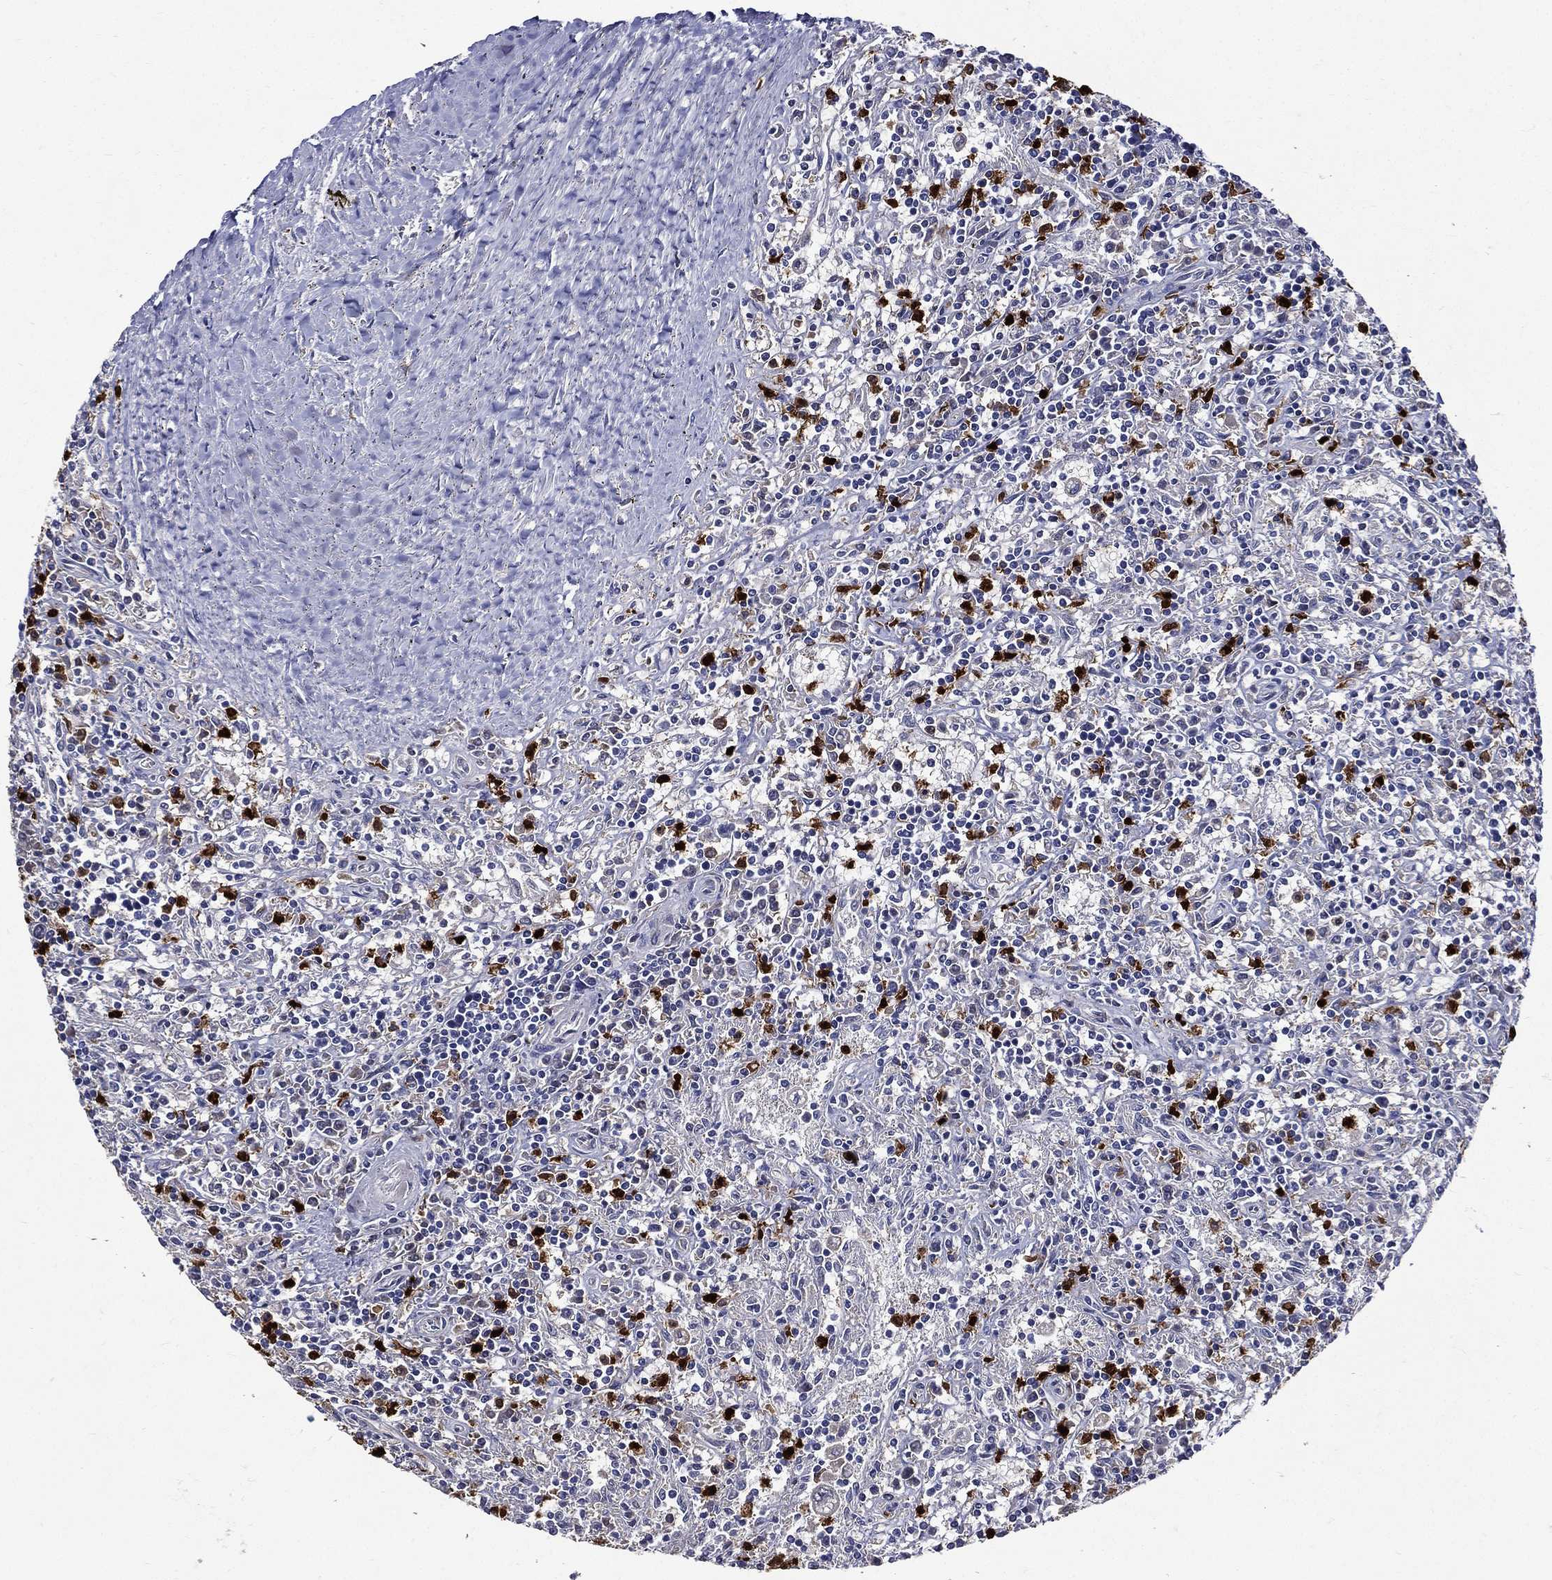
{"staining": {"intensity": "negative", "quantity": "none", "location": "none"}, "tissue": "lymphoma", "cell_type": "Tumor cells", "image_type": "cancer", "snomed": [{"axis": "morphology", "description": "Malignant lymphoma, non-Hodgkin's type, Low grade"}, {"axis": "topography", "description": "Spleen"}], "caption": "Immunohistochemistry (IHC) histopathology image of lymphoma stained for a protein (brown), which displays no staining in tumor cells. Brightfield microscopy of IHC stained with DAB (brown) and hematoxylin (blue), captured at high magnification.", "gene": "GPR171", "patient": {"sex": "male", "age": 62}}